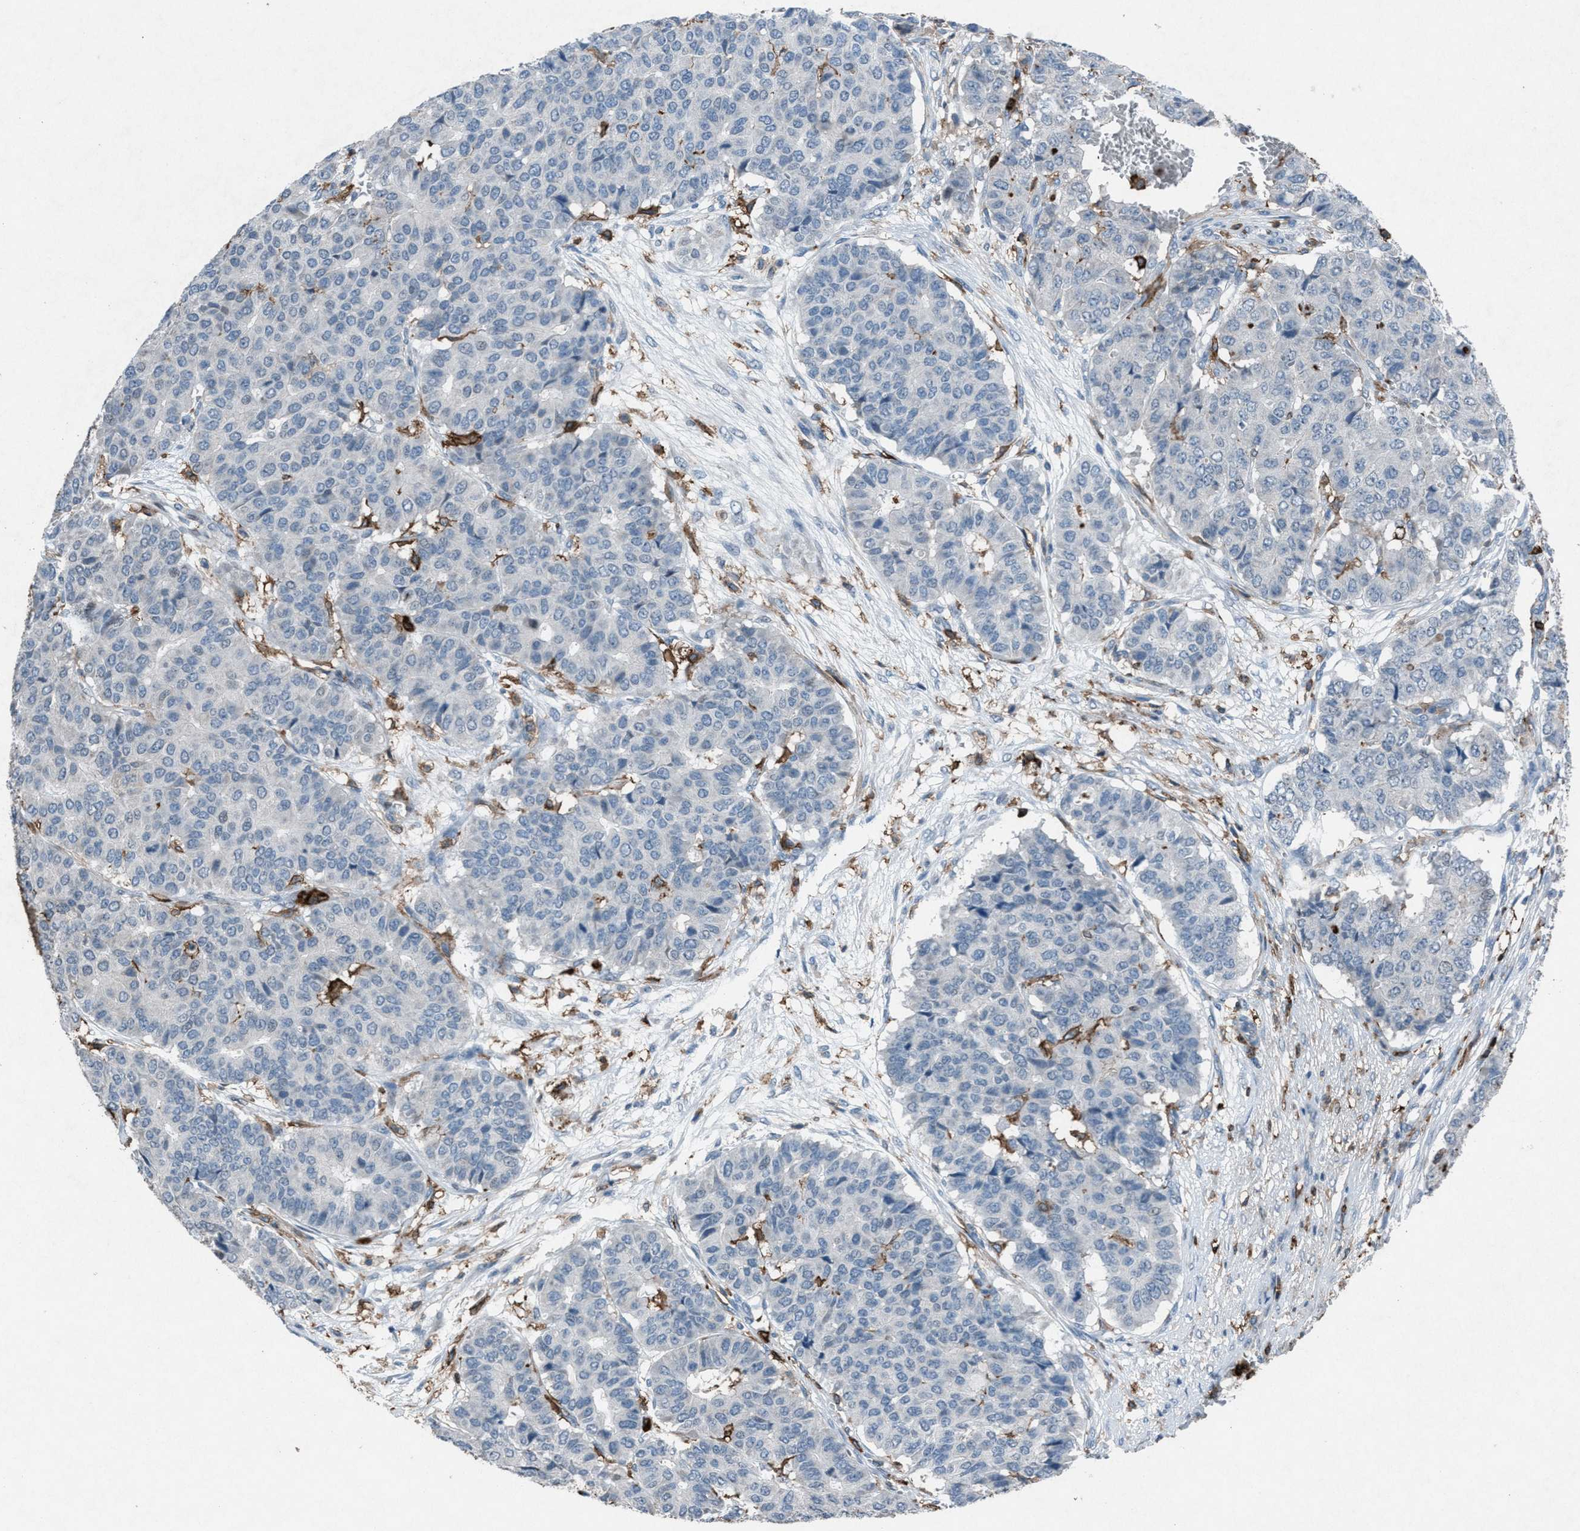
{"staining": {"intensity": "negative", "quantity": "none", "location": "none"}, "tissue": "pancreatic cancer", "cell_type": "Tumor cells", "image_type": "cancer", "snomed": [{"axis": "morphology", "description": "Adenocarcinoma, NOS"}, {"axis": "topography", "description": "Pancreas"}], "caption": "Pancreatic adenocarcinoma stained for a protein using IHC displays no staining tumor cells.", "gene": "FCER1G", "patient": {"sex": "male", "age": 50}}